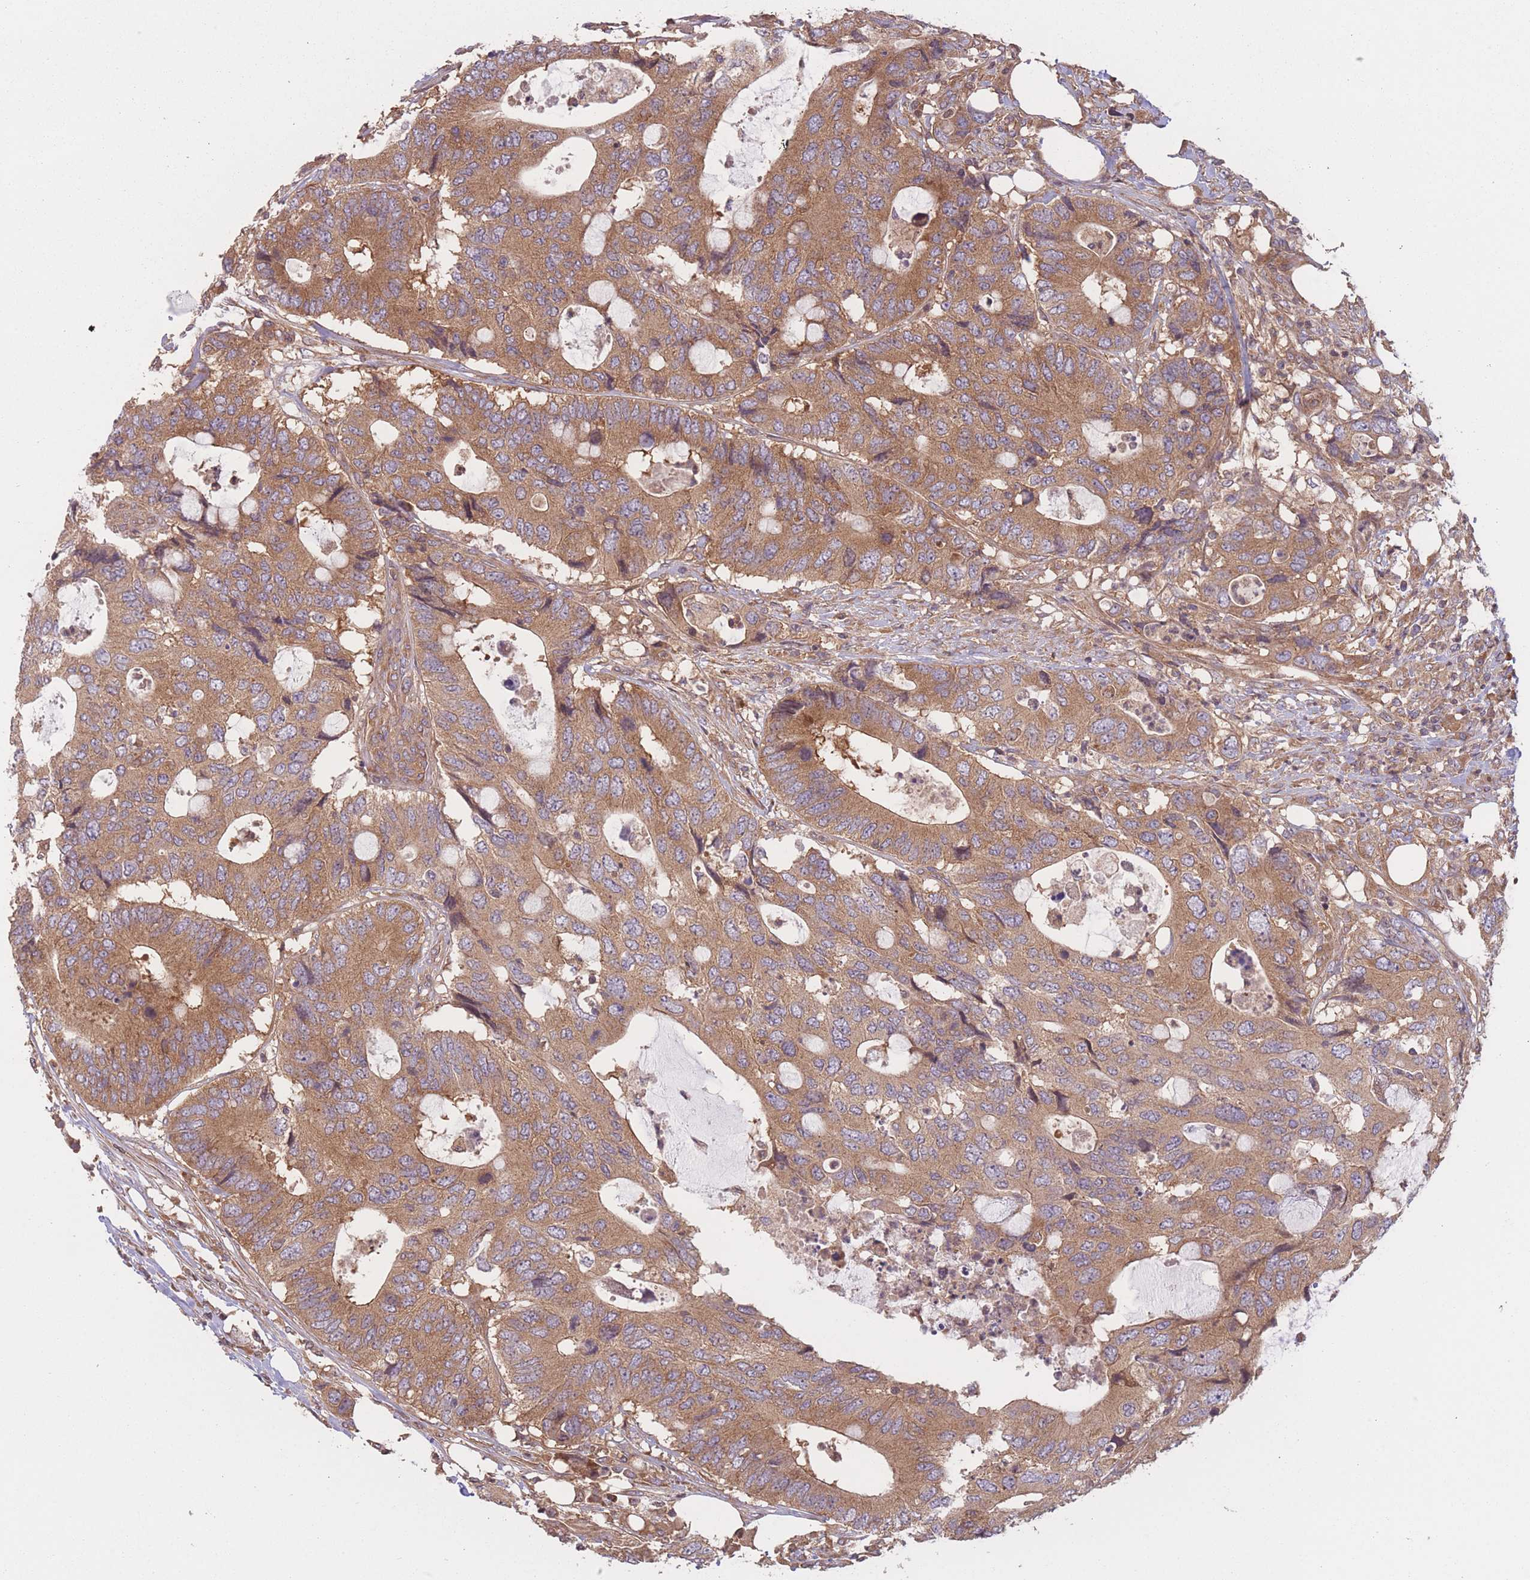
{"staining": {"intensity": "moderate", "quantity": ">75%", "location": "cytoplasmic/membranous"}, "tissue": "colorectal cancer", "cell_type": "Tumor cells", "image_type": "cancer", "snomed": [{"axis": "morphology", "description": "Adenocarcinoma, NOS"}, {"axis": "topography", "description": "Colon"}], "caption": "Human colorectal cancer stained for a protein (brown) reveals moderate cytoplasmic/membranous positive expression in approximately >75% of tumor cells.", "gene": "WASHC2A", "patient": {"sex": "male", "age": 71}}